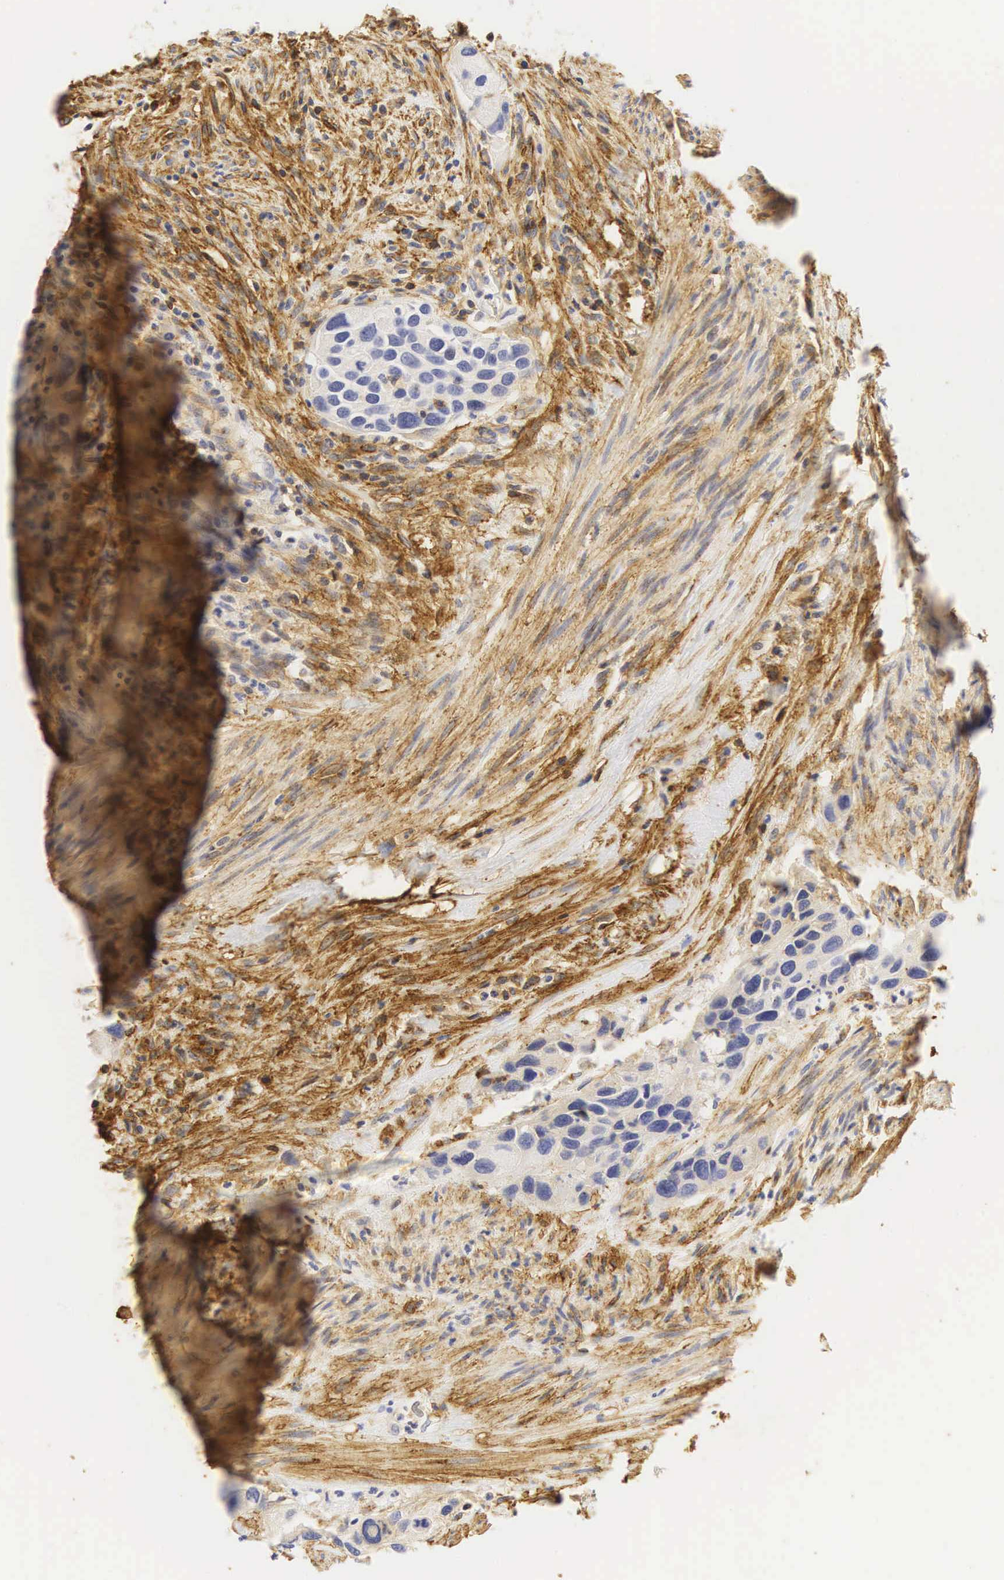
{"staining": {"intensity": "negative", "quantity": "none", "location": "none"}, "tissue": "urothelial cancer", "cell_type": "Tumor cells", "image_type": "cancer", "snomed": [{"axis": "morphology", "description": "Urothelial carcinoma, High grade"}, {"axis": "topography", "description": "Urinary bladder"}], "caption": "The immunohistochemistry (IHC) histopathology image has no significant staining in tumor cells of urothelial carcinoma (high-grade) tissue.", "gene": "CD99", "patient": {"sex": "male", "age": 66}}